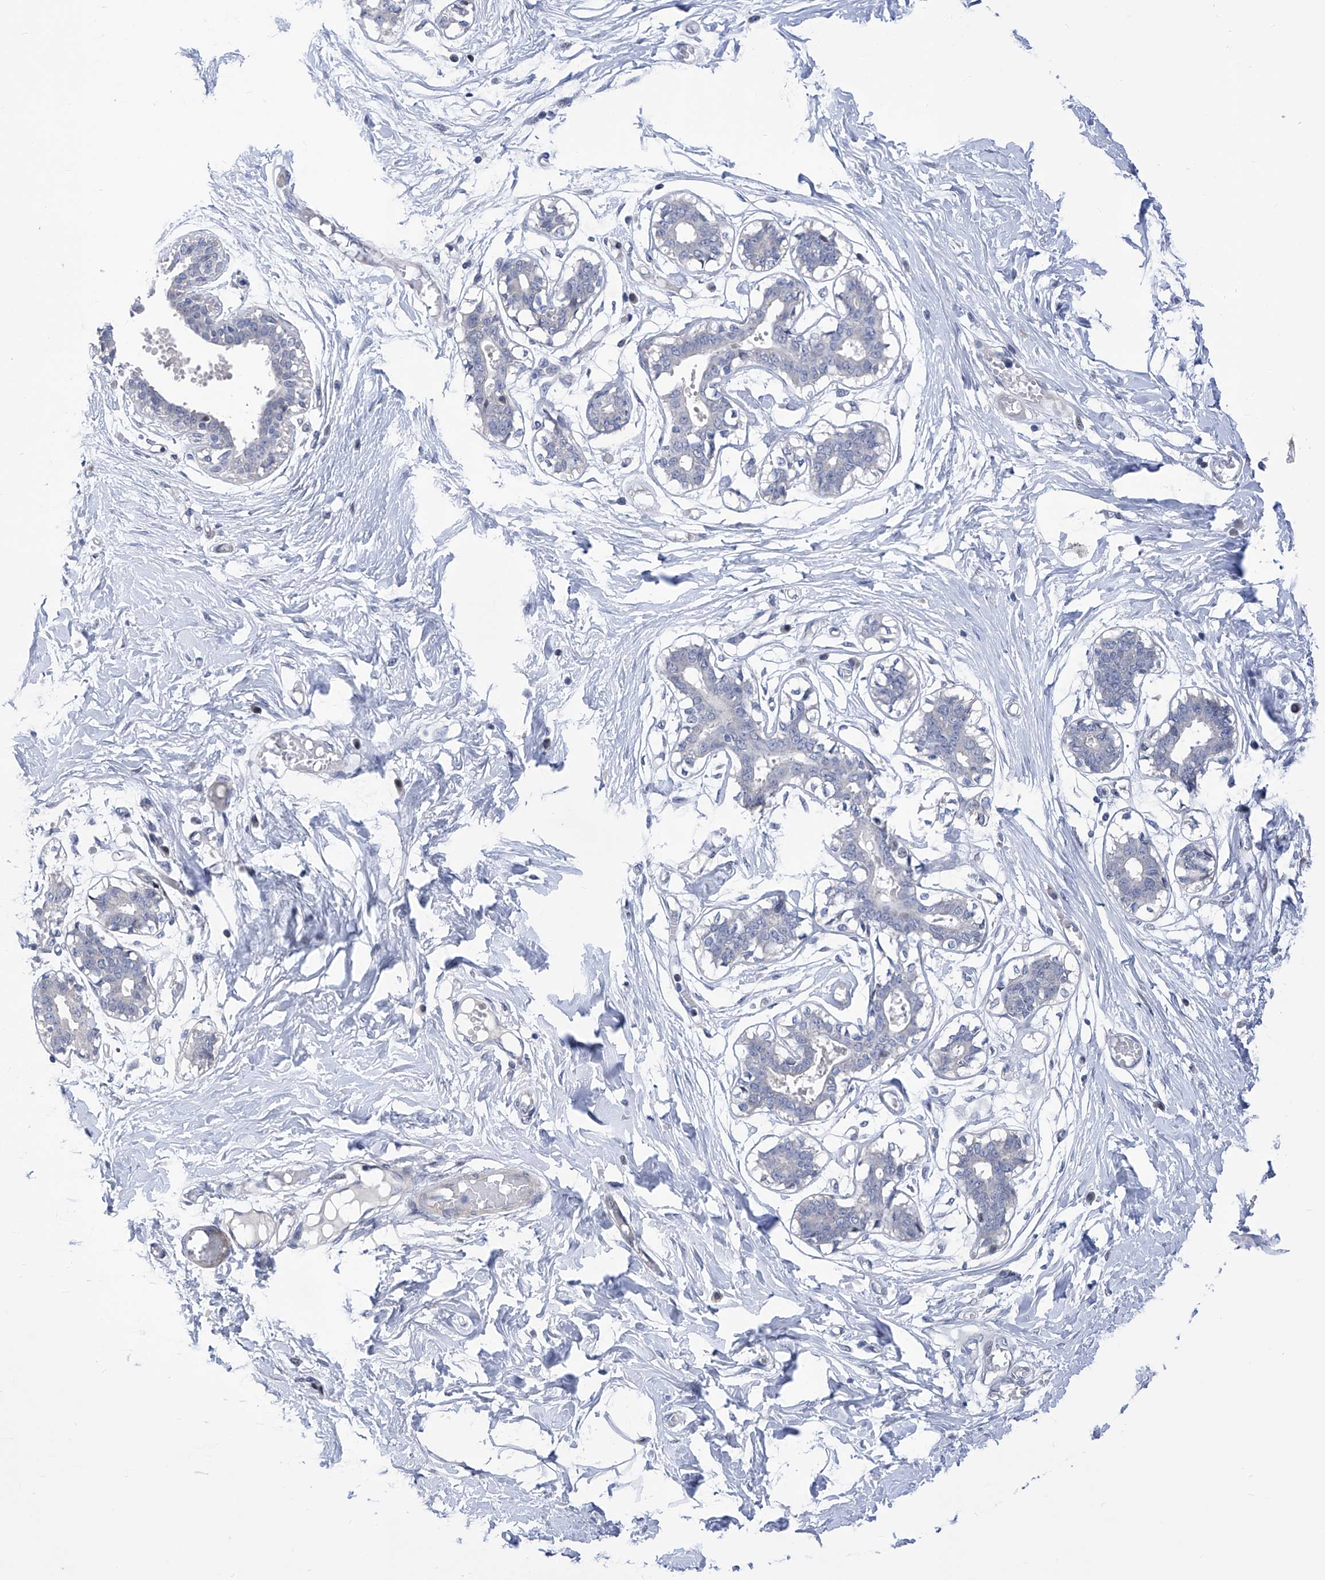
{"staining": {"intensity": "negative", "quantity": "none", "location": "none"}, "tissue": "breast", "cell_type": "Adipocytes", "image_type": "normal", "snomed": [{"axis": "morphology", "description": "Normal tissue, NOS"}, {"axis": "topography", "description": "Breast"}], "caption": "This is an immunohistochemistry (IHC) micrograph of benign breast. There is no staining in adipocytes.", "gene": "NUFIP1", "patient": {"sex": "female", "age": 27}}